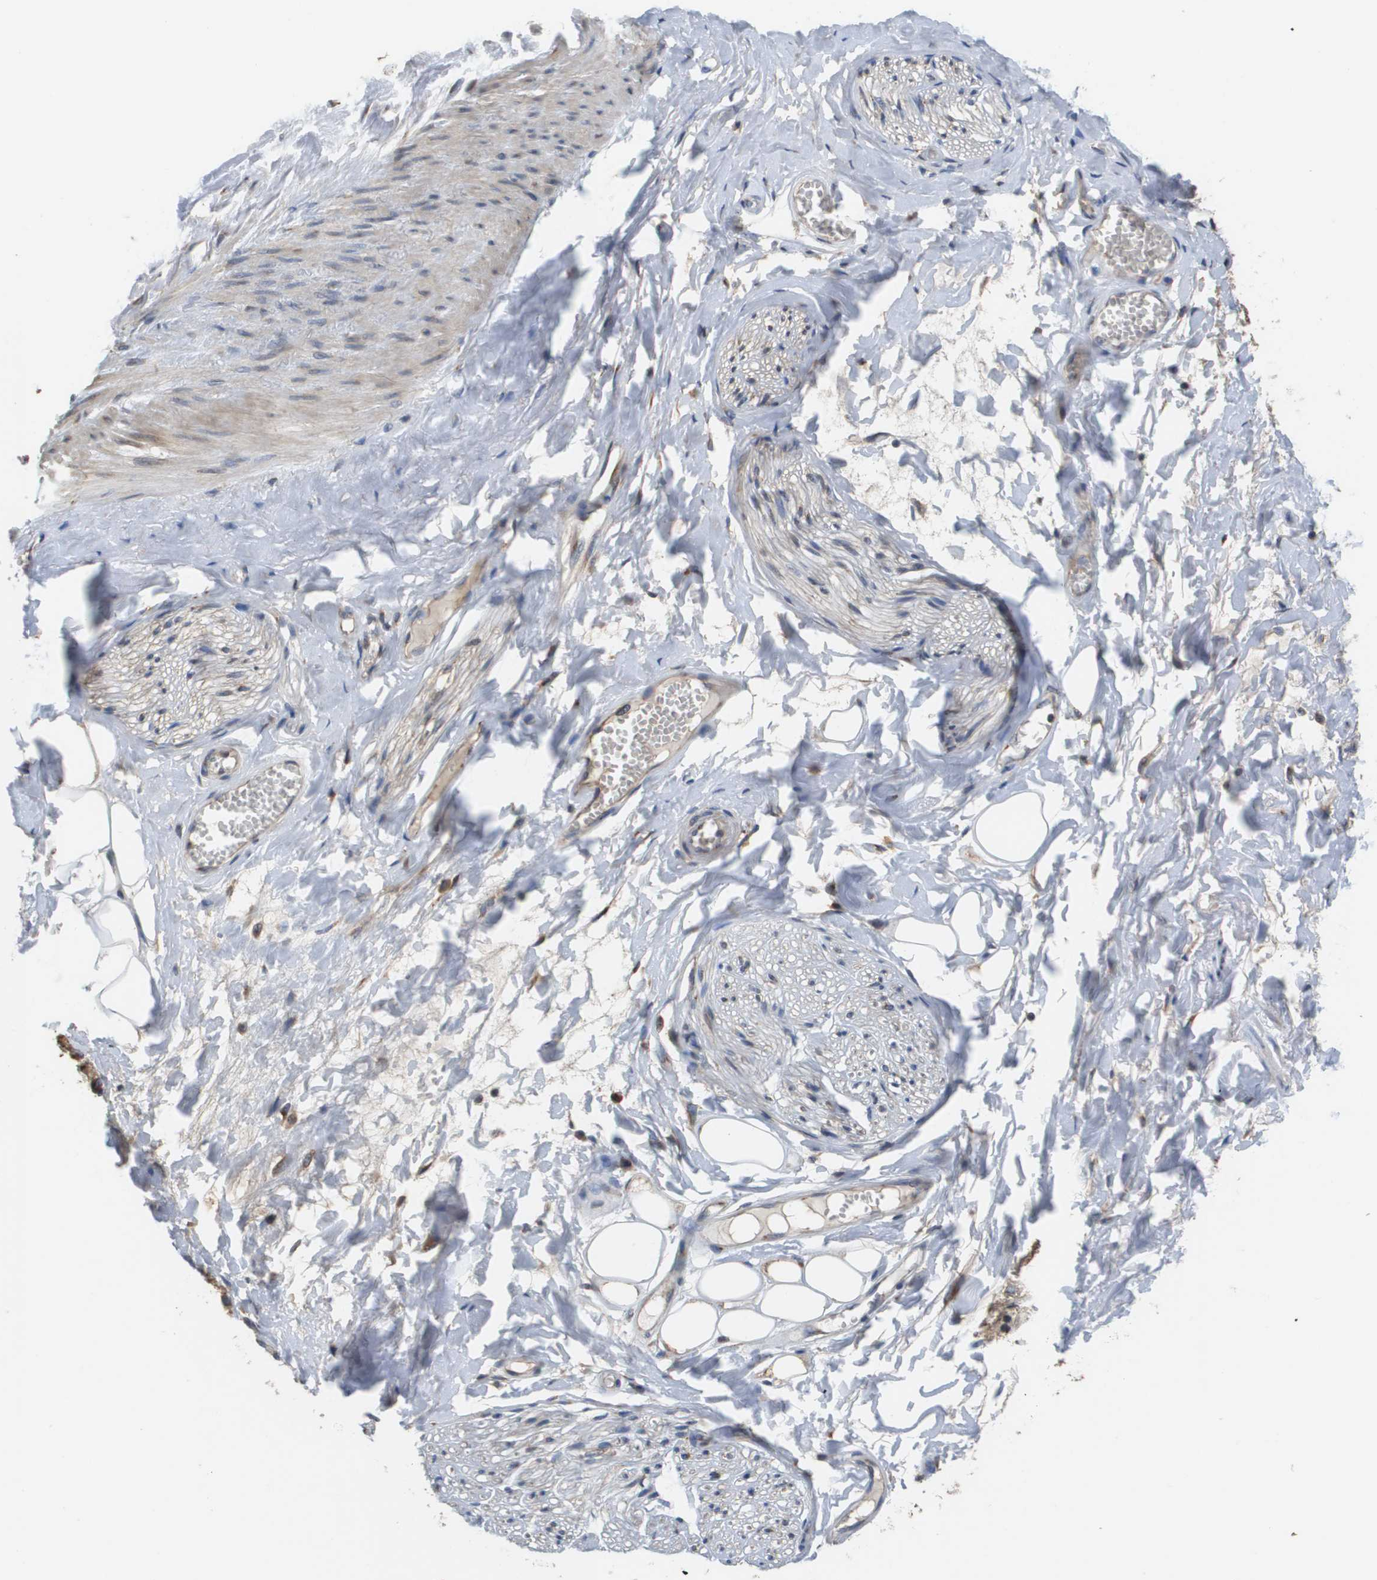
{"staining": {"intensity": "moderate", "quantity": "<25%", "location": "cytoplasmic/membranous"}, "tissue": "adipose tissue", "cell_type": "Adipocytes", "image_type": "normal", "snomed": [{"axis": "morphology", "description": "Normal tissue, NOS"}, {"axis": "morphology", "description": "Inflammation, NOS"}, {"axis": "topography", "description": "Salivary gland"}, {"axis": "topography", "description": "Peripheral nerve tissue"}], "caption": "Immunohistochemical staining of benign adipose tissue reveals moderate cytoplasmic/membranous protein staining in approximately <25% of adipocytes.", "gene": "PCK1", "patient": {"sex": "female", "age": 75}}